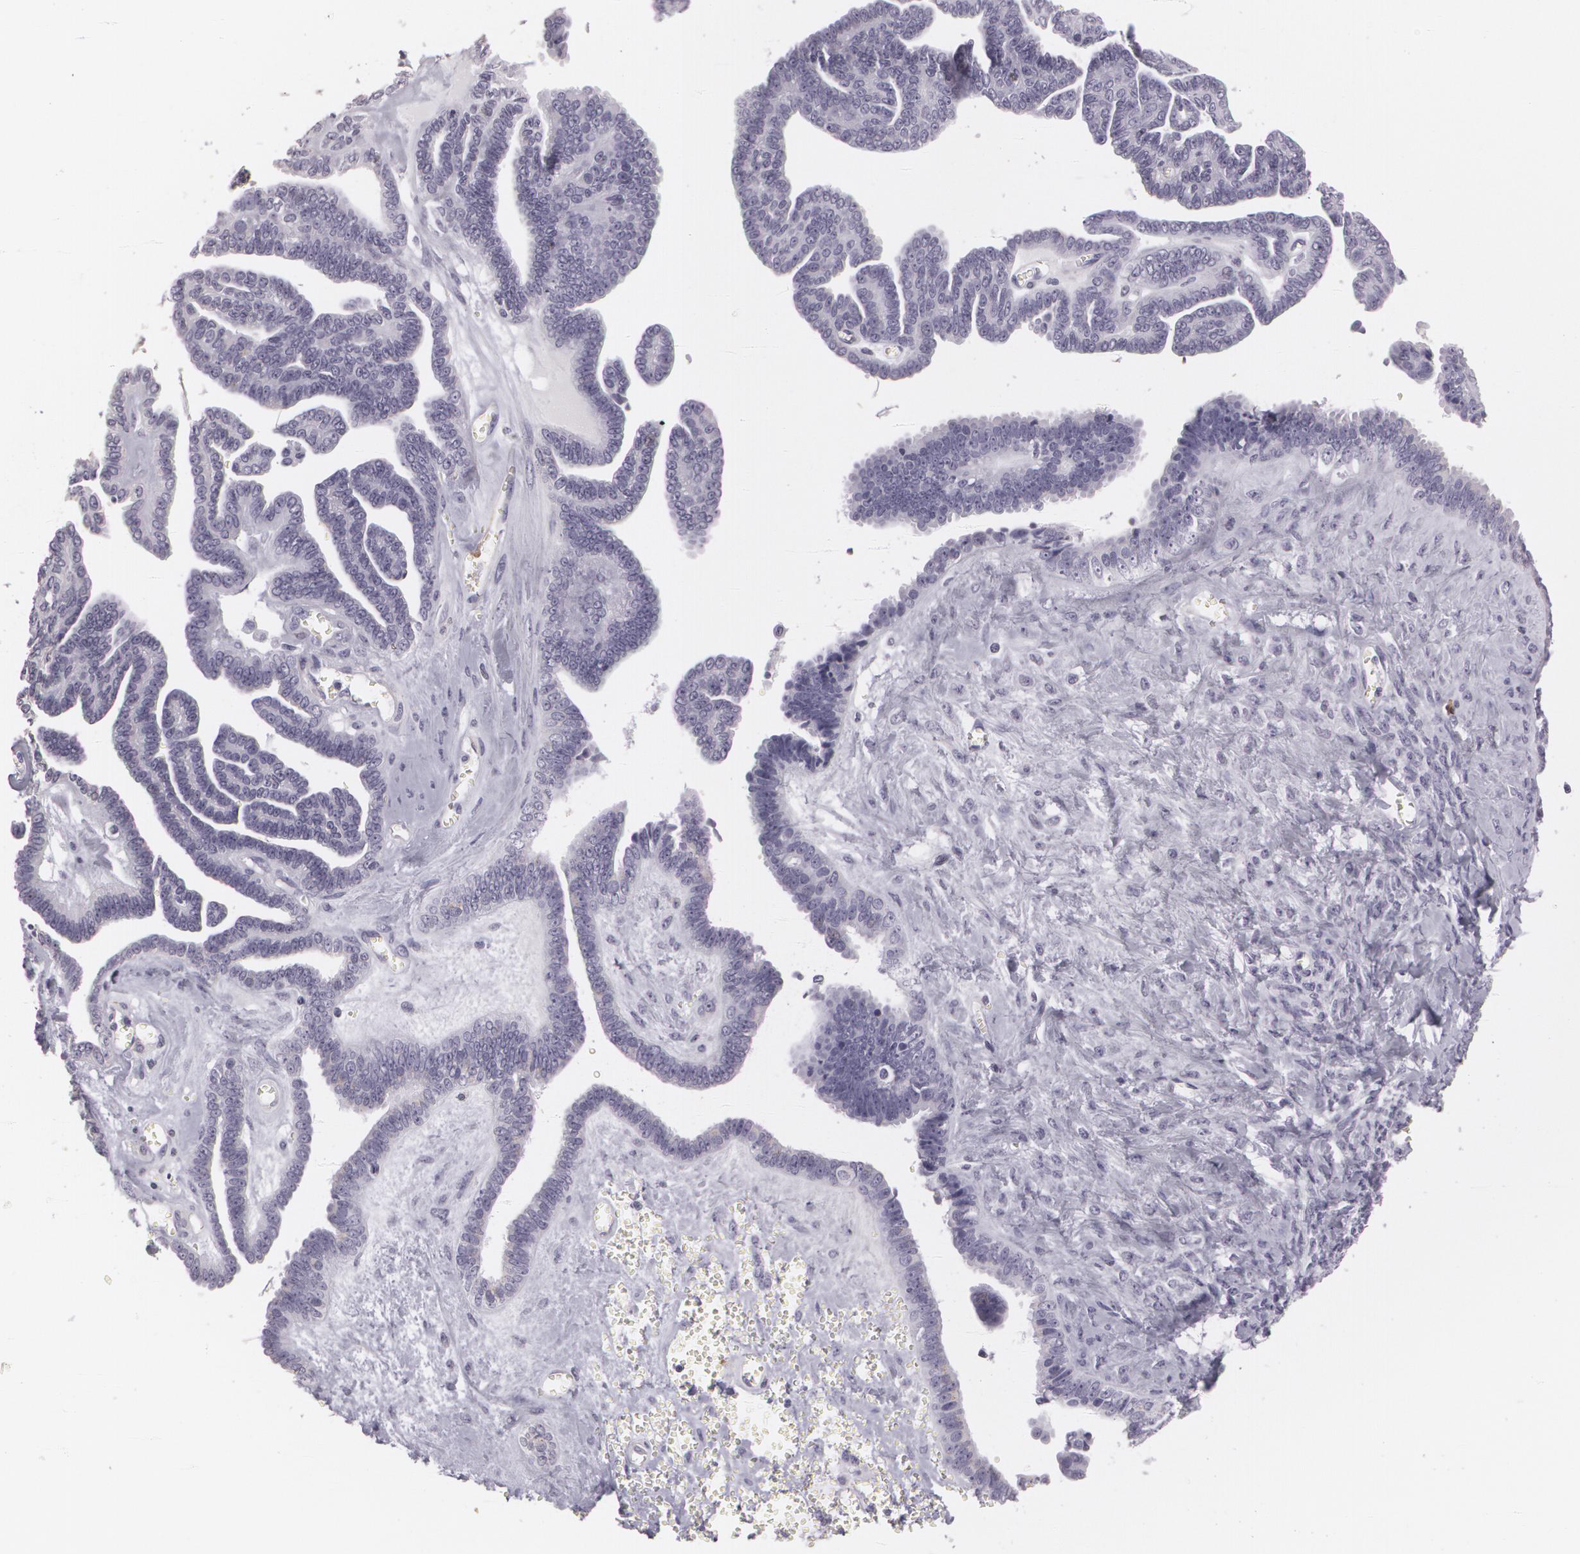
{"staining": {"intensity": "negative", "quantity": "none", "location": "none"}, "tissue": "ovarian cancer", "cell_type": "Tumor cells", "image_type": "cancer", "snomed": [{"axis": "morphology", "description": "Cystadenocarcinoma, serous, NOS"}, {"axis": "topography", "description": "Ovary"}], "caption": "DAB (3,3'-diaminobenzidine) immunohistochemical staining of serous cystadenocarcinoma (ovarian) demonstrates no significant expression in tumor cells.", "gene": "MAP2", "patient": {"sex": "female", "age": 71}}